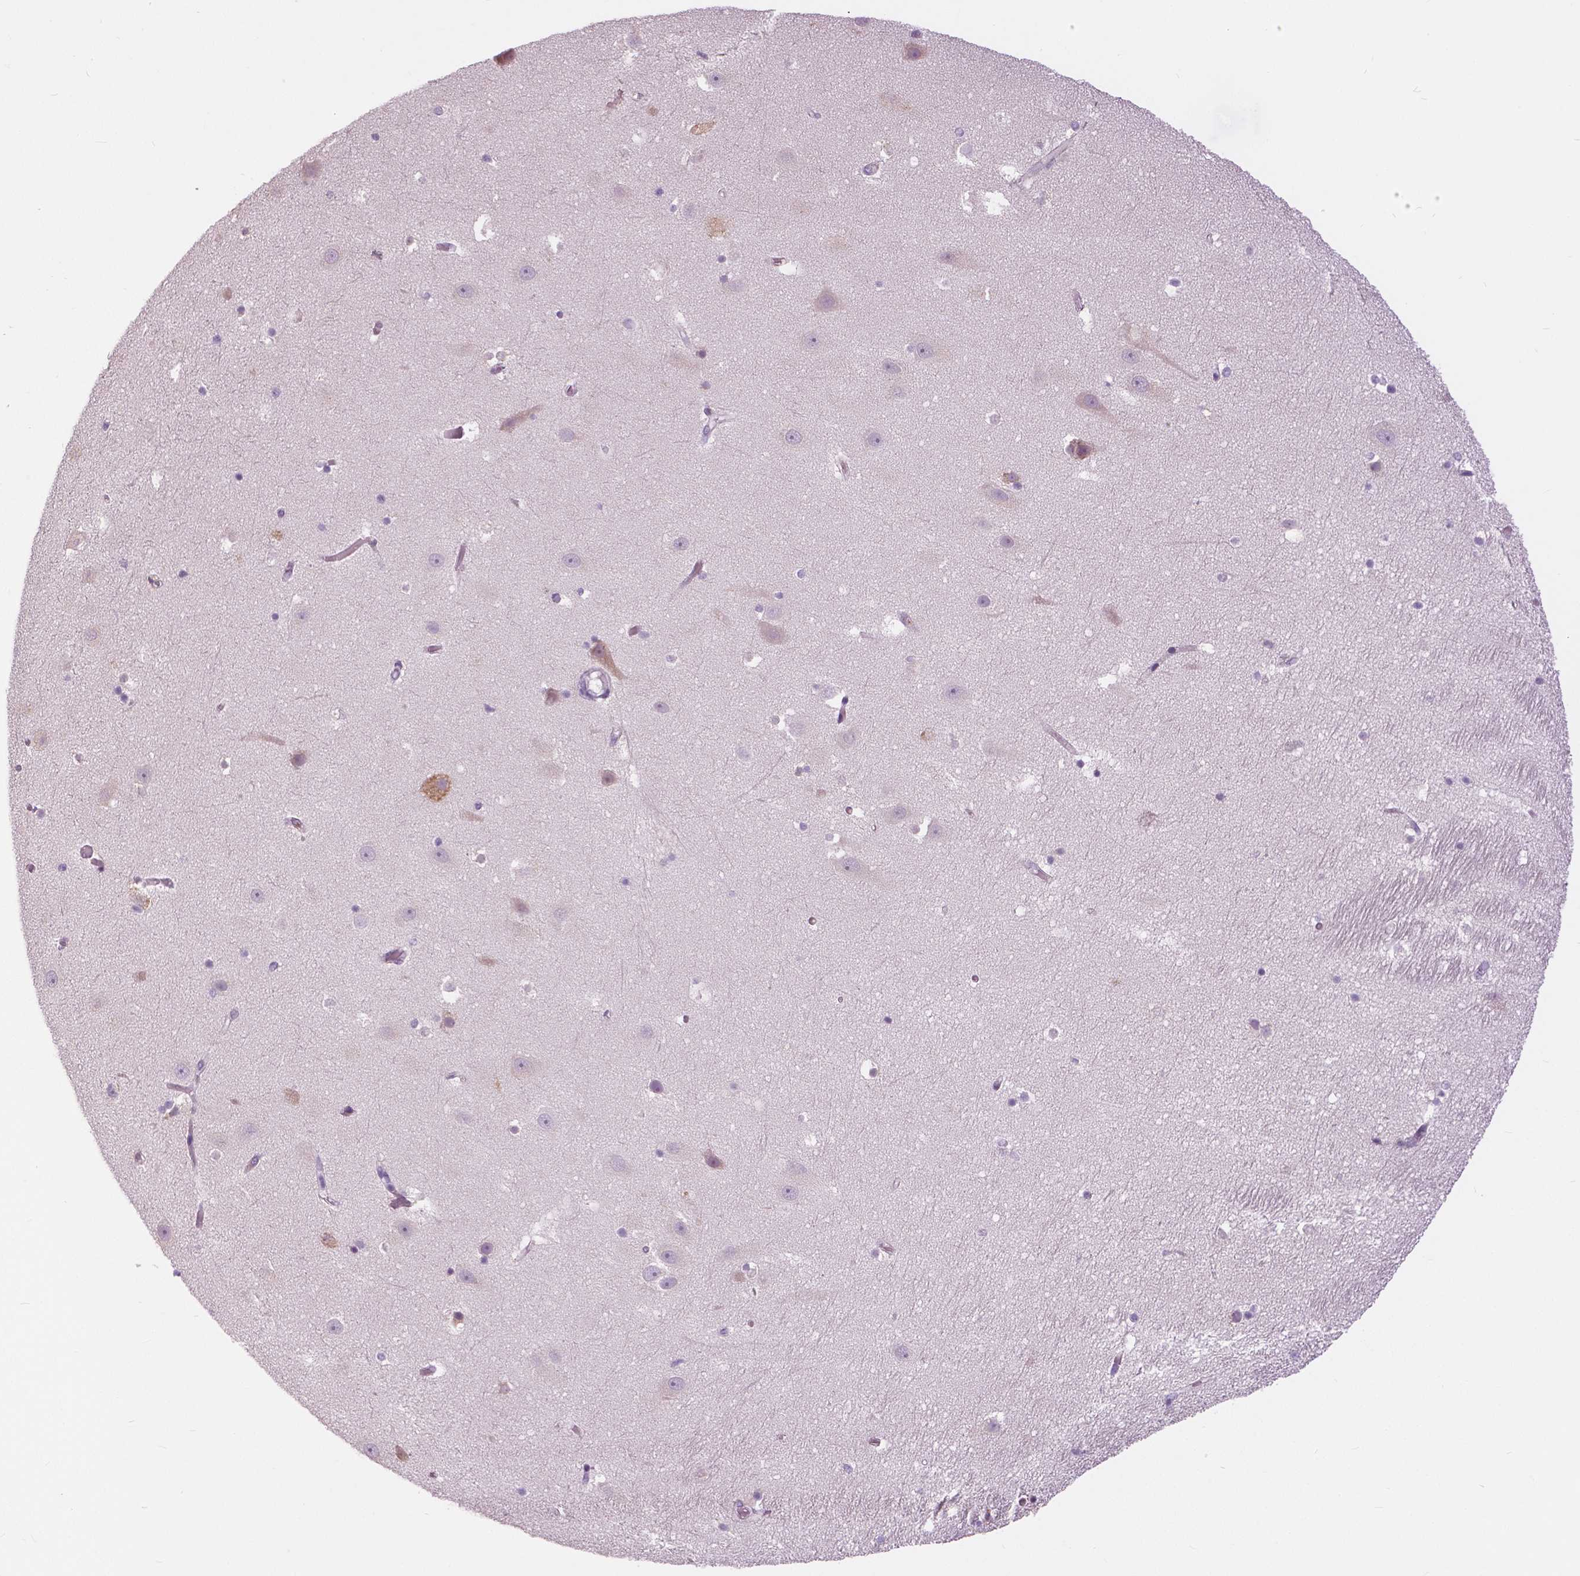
{"staining": {"intensity": "negative", "quantity": "none", "location": "none"}, "tissue": "hippocampus", "cell_type": "Glial cells", "image_type": "normal", "snomed": [{"axis": "morphology", "description": "Normal tissue, NOS"}, {"axis": "topography", "description": "Hippocampus"}], "caption": "Immunohistochemistry micrograph of unremarkable hippocampus: human hippocampus stained with DAB demonstrates no significant protein expression in glial cells. (Brightfield microscopy of DAB (3,3'-diaminobenzidine) IHC at high magnification).", "gene": "SERPINI1", "patient": {"sex": "male", "age": 26}}